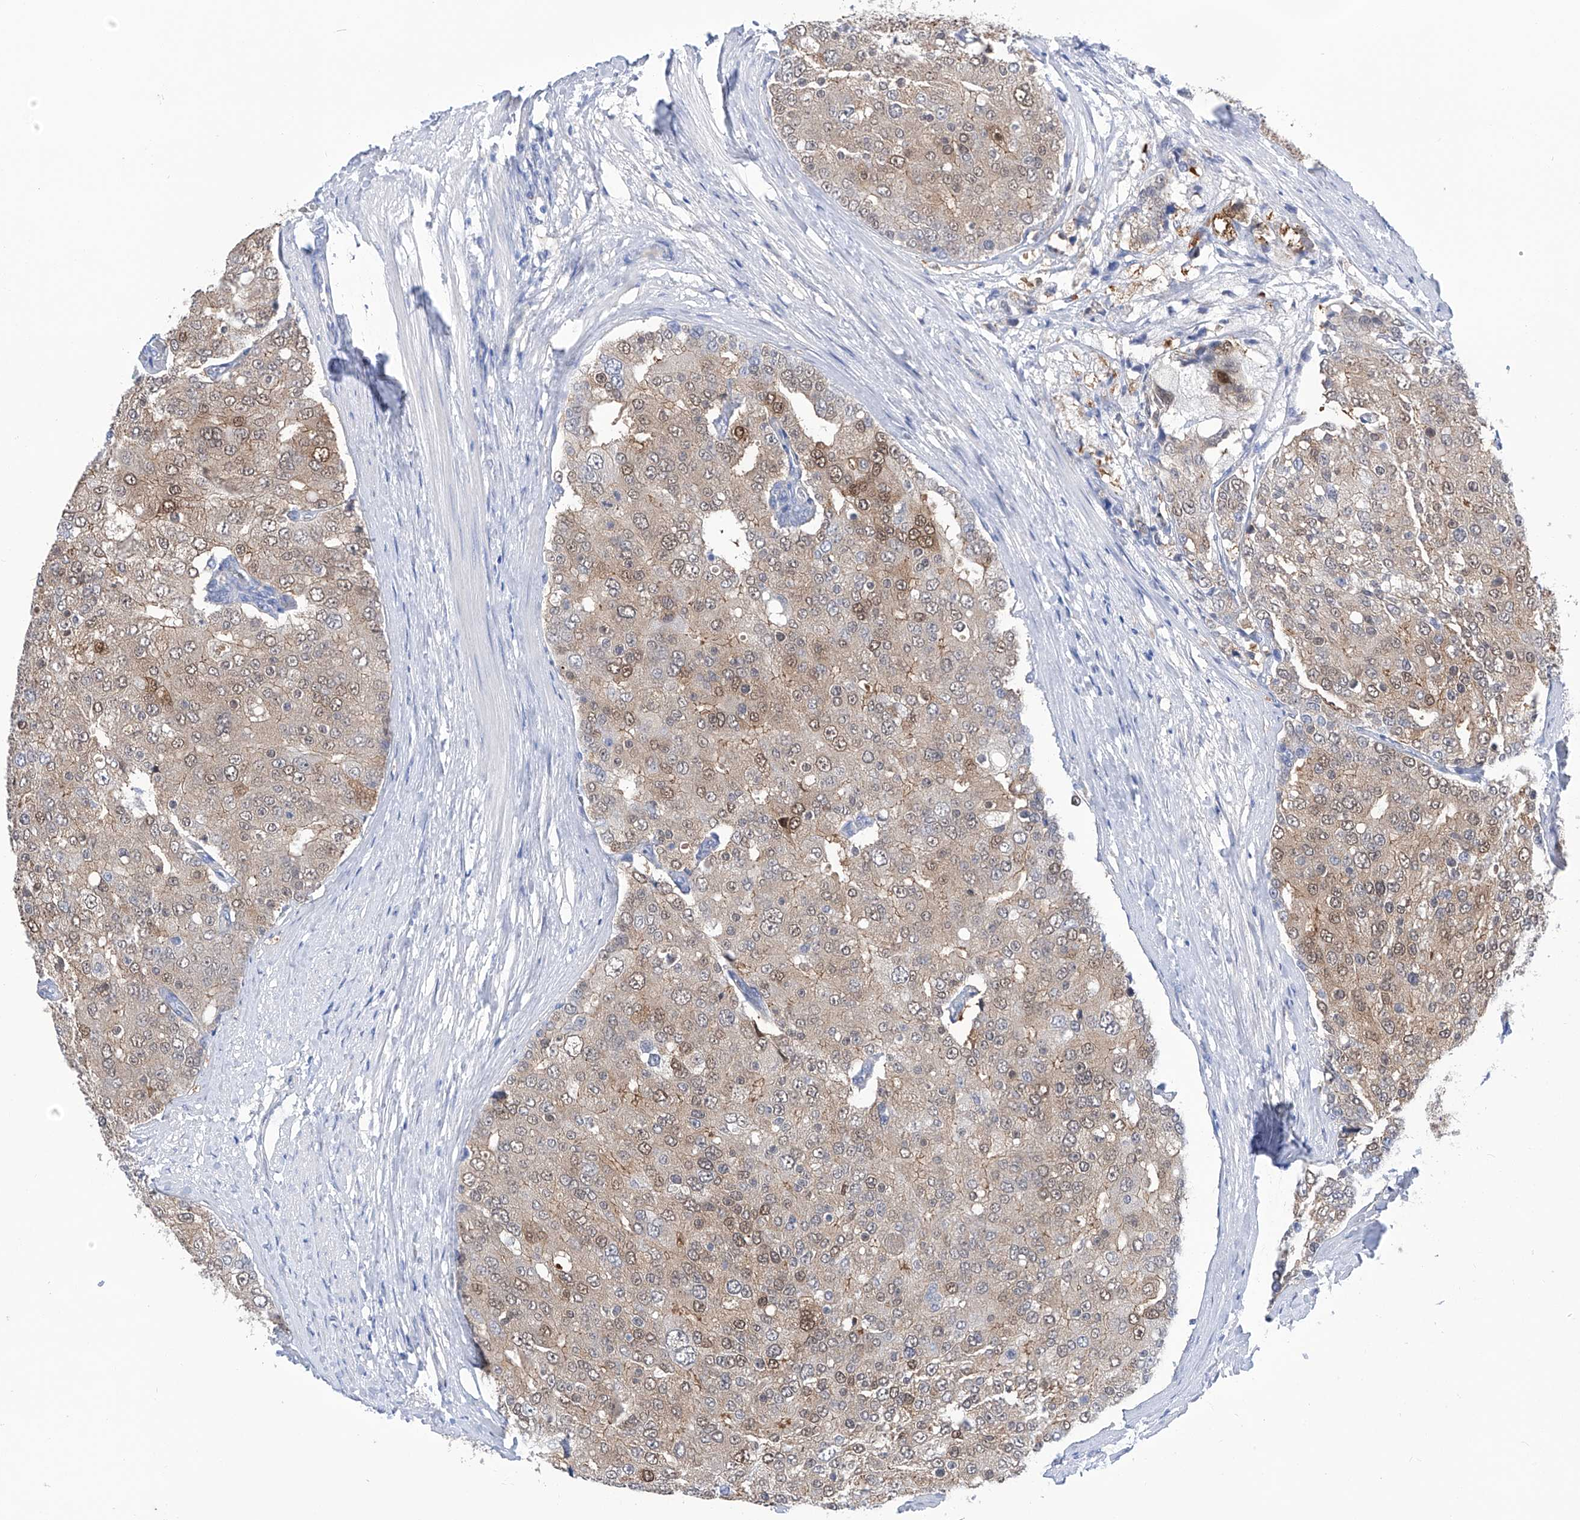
{"staining": {"intensity": "moderate", "quantity": ">75%", "location": "cytoplasmic/membranous,nuclear"}, "tissue": "prostate cancer", "cell_type": "Tumor cells", "image_type": "cancer", "snomed": [{"axis": "morphology", "description": "Adenocarcinoma, High grade"}, {"axis": "topography", "description": "Prostate"}], "caption": "An image of human prostate cancer (adenocarcinoma (high-grade)) stained for a protein reveals moderate cytoplasmic/membranous and nuclear brown staining in tumor cells.", "gene": "PGM3", "patient": {"sex": "male", "age": 50}}